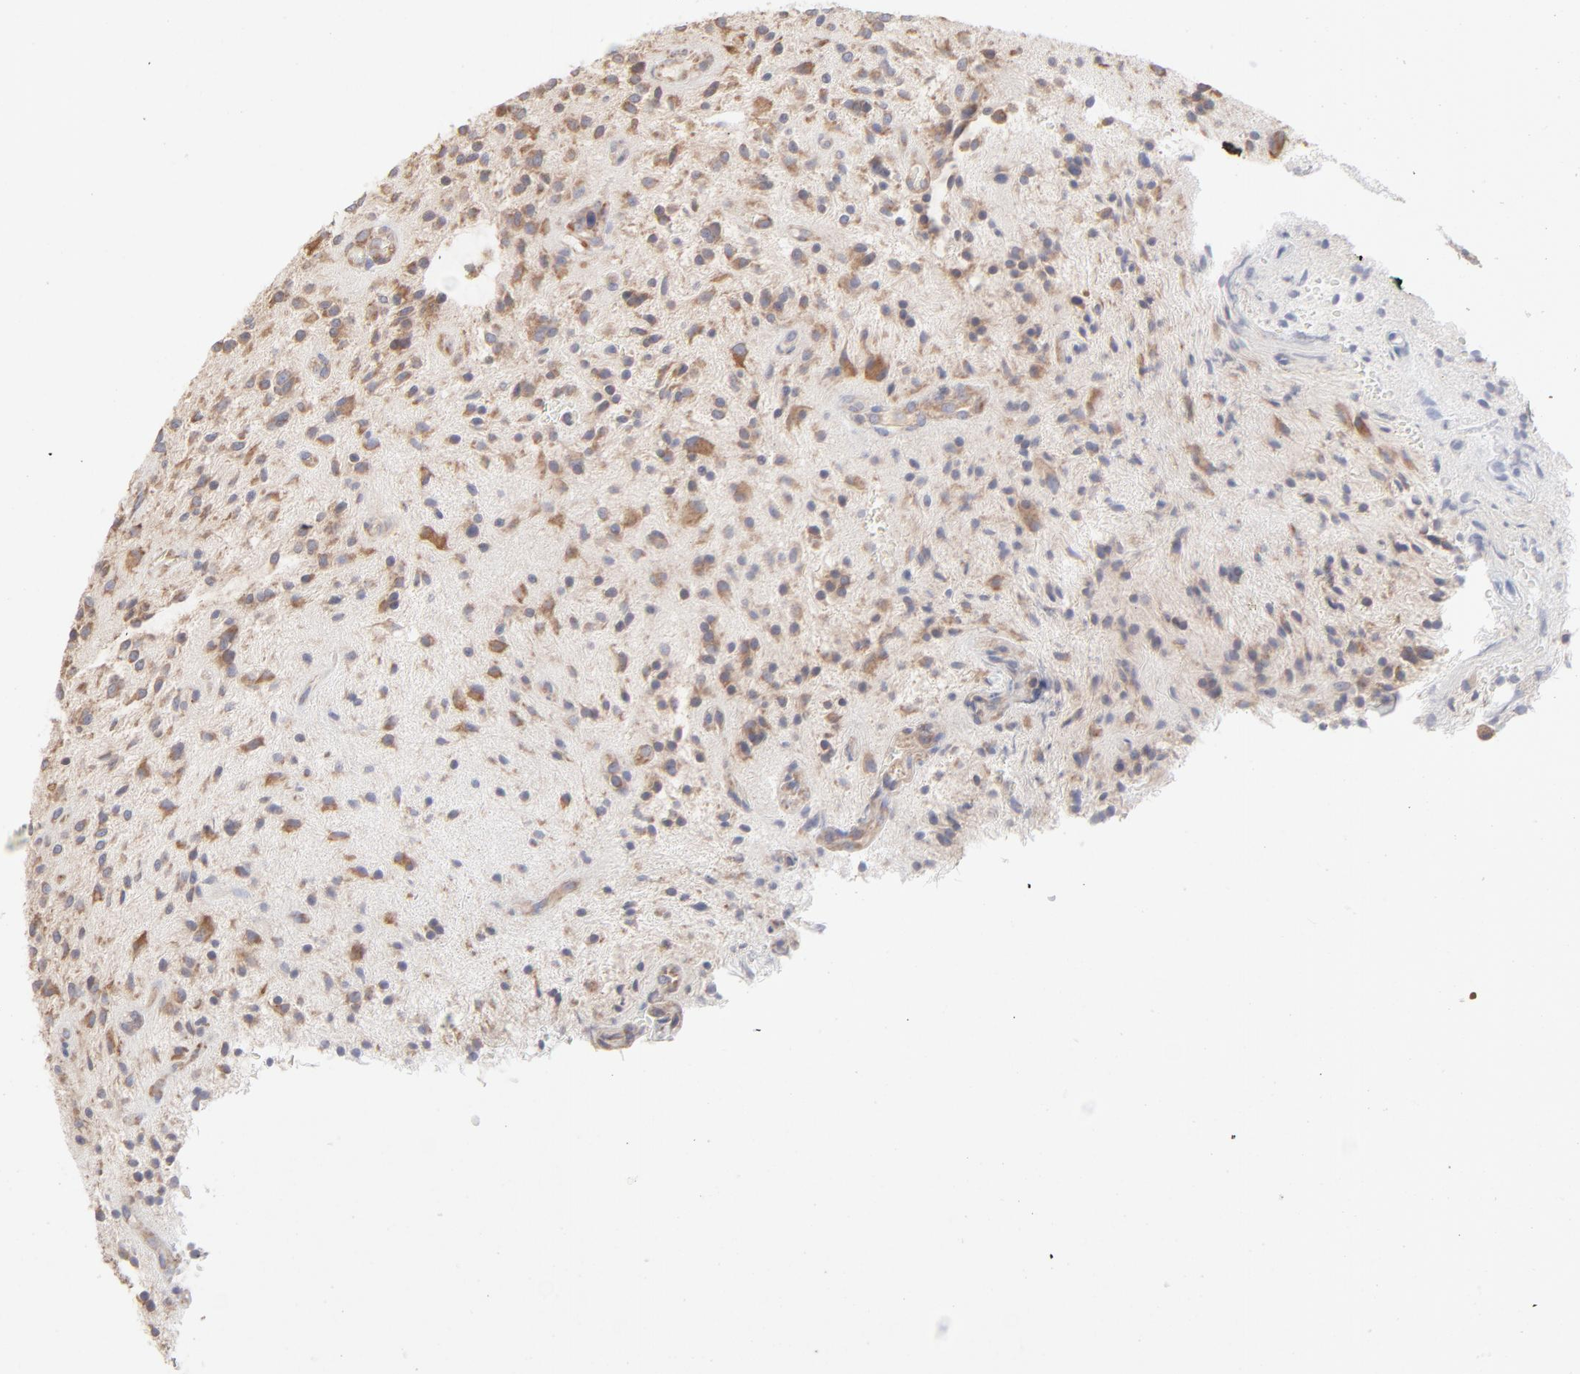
{"staining": {"intensity": "moderate", "quantity": "25%-75%", "location": "cytoplasmic/membranous"}, "tissue": "glioma", "cell_type": "Tumor cells", "image_type": "cancer", "snomed": [{"axis": "morphology", "description": "Glioma, malignant, NOS"}, {"axis": "topography", "description": "Cerebellum"}], "caption": "Glioma stained with DAB immunohistochemistry (IHC) displays medium levels of moderate cytoplasmic/membranous positivity in about 25%-75% of tumor cells. Immunohistochemistry (ihc) stains the protein of interest in brown and the nuclei are stained blue.", "gene": "RPS21", "patient": {"sex": "female", "age": 10}}